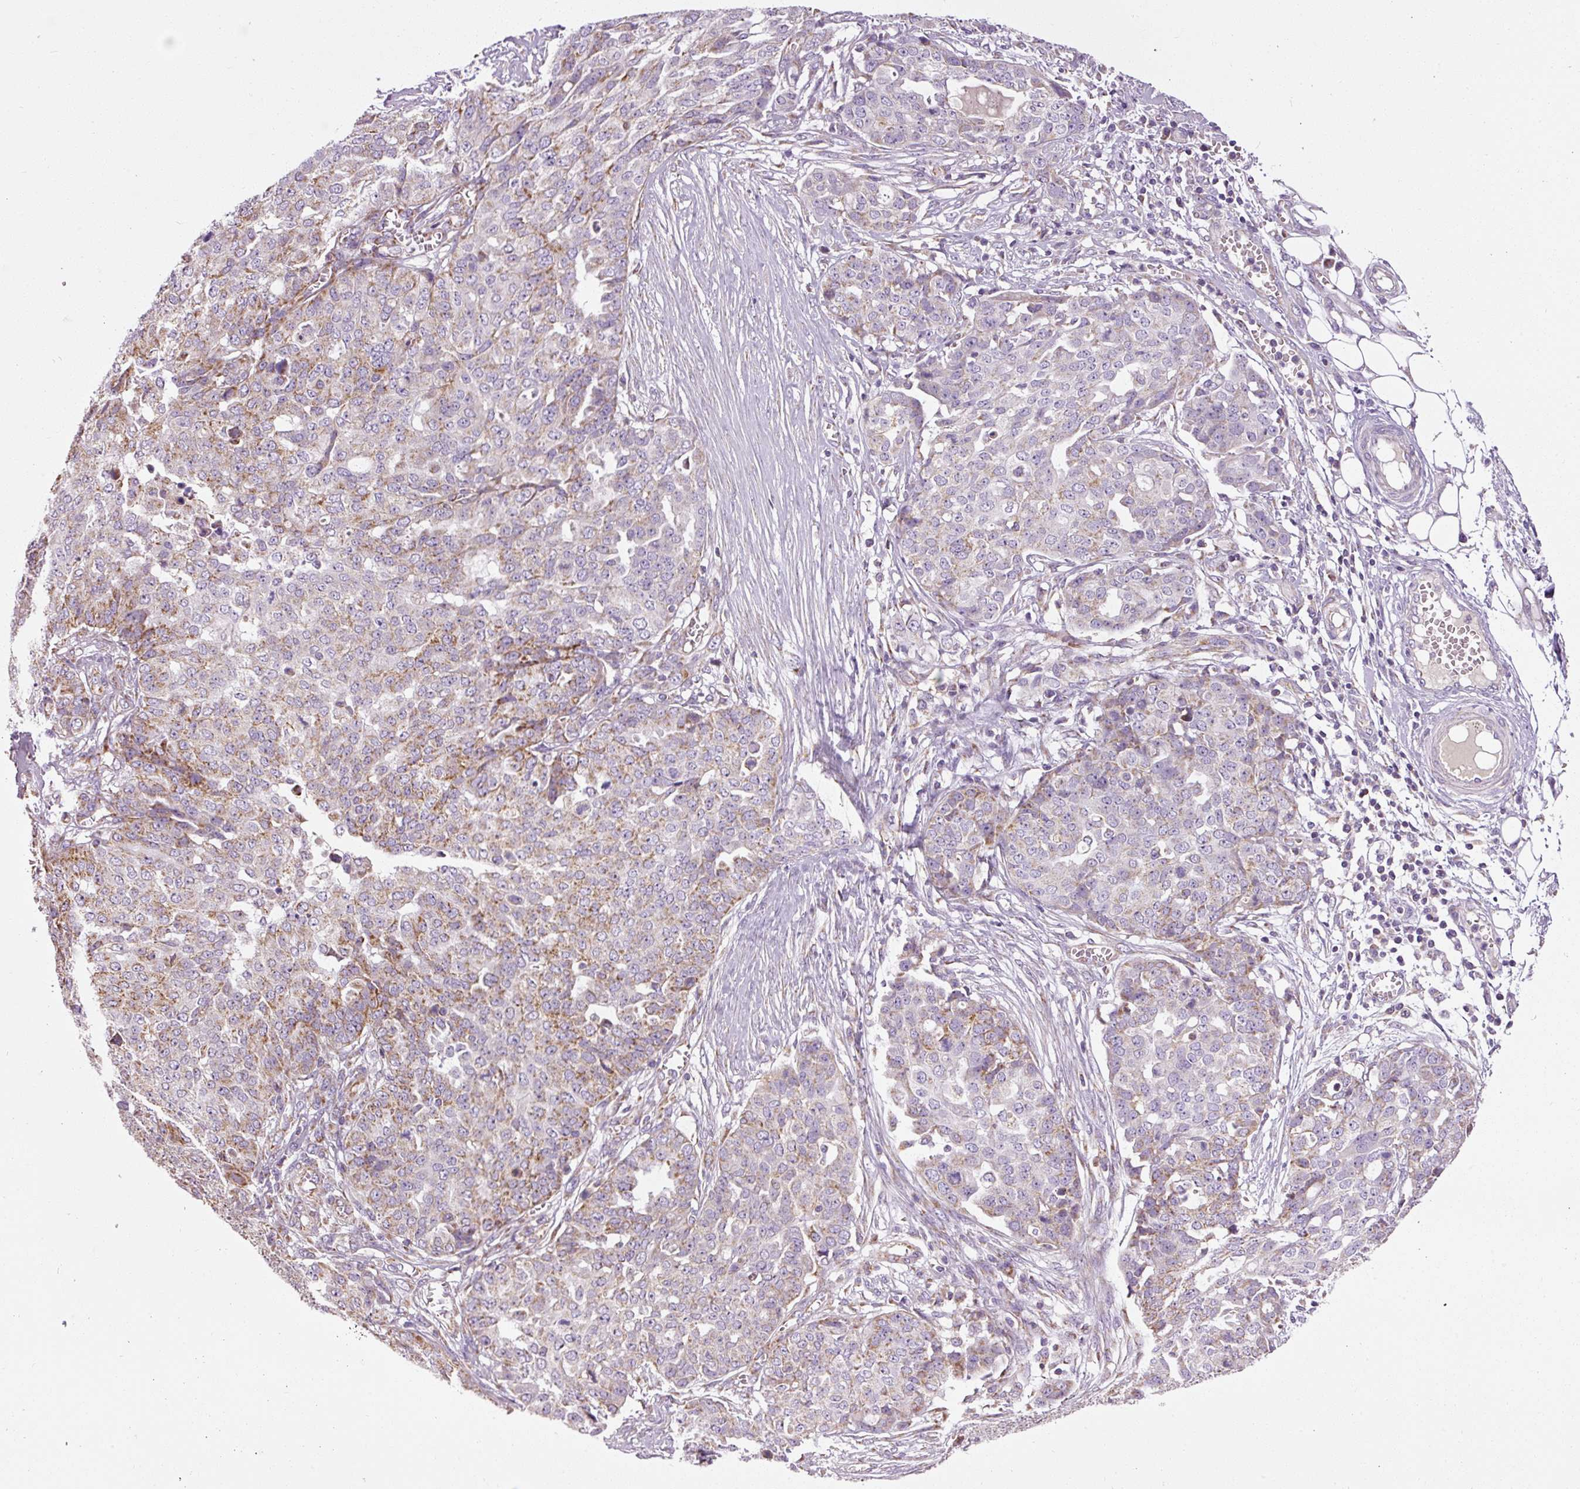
{"staining": {"intensity": "moderate", "quantity": "25%-75%", "location": "cytoplasmic/membranous"}, "tissue": "ovarian cancer", "cell_type": "Tumor cells", "image_type": "cancer", "snomed": [{"axis": "morphology", "description": "Cystadenocarcinoma, serous, NOS"}, {"axis": "topography", "description": "Soft tissue"}, {"axis": "topography", "description": "Ovary"}], "caption": "A photomicrograph of human ovarian cancer (serous cystadenocarcinoma) stained for a protein exhibits moderate cytoplasmic/membranous brown staining in tumor cells.", "gene": "NDUFB4", "patient": {"sex": "female", "age": 57}}